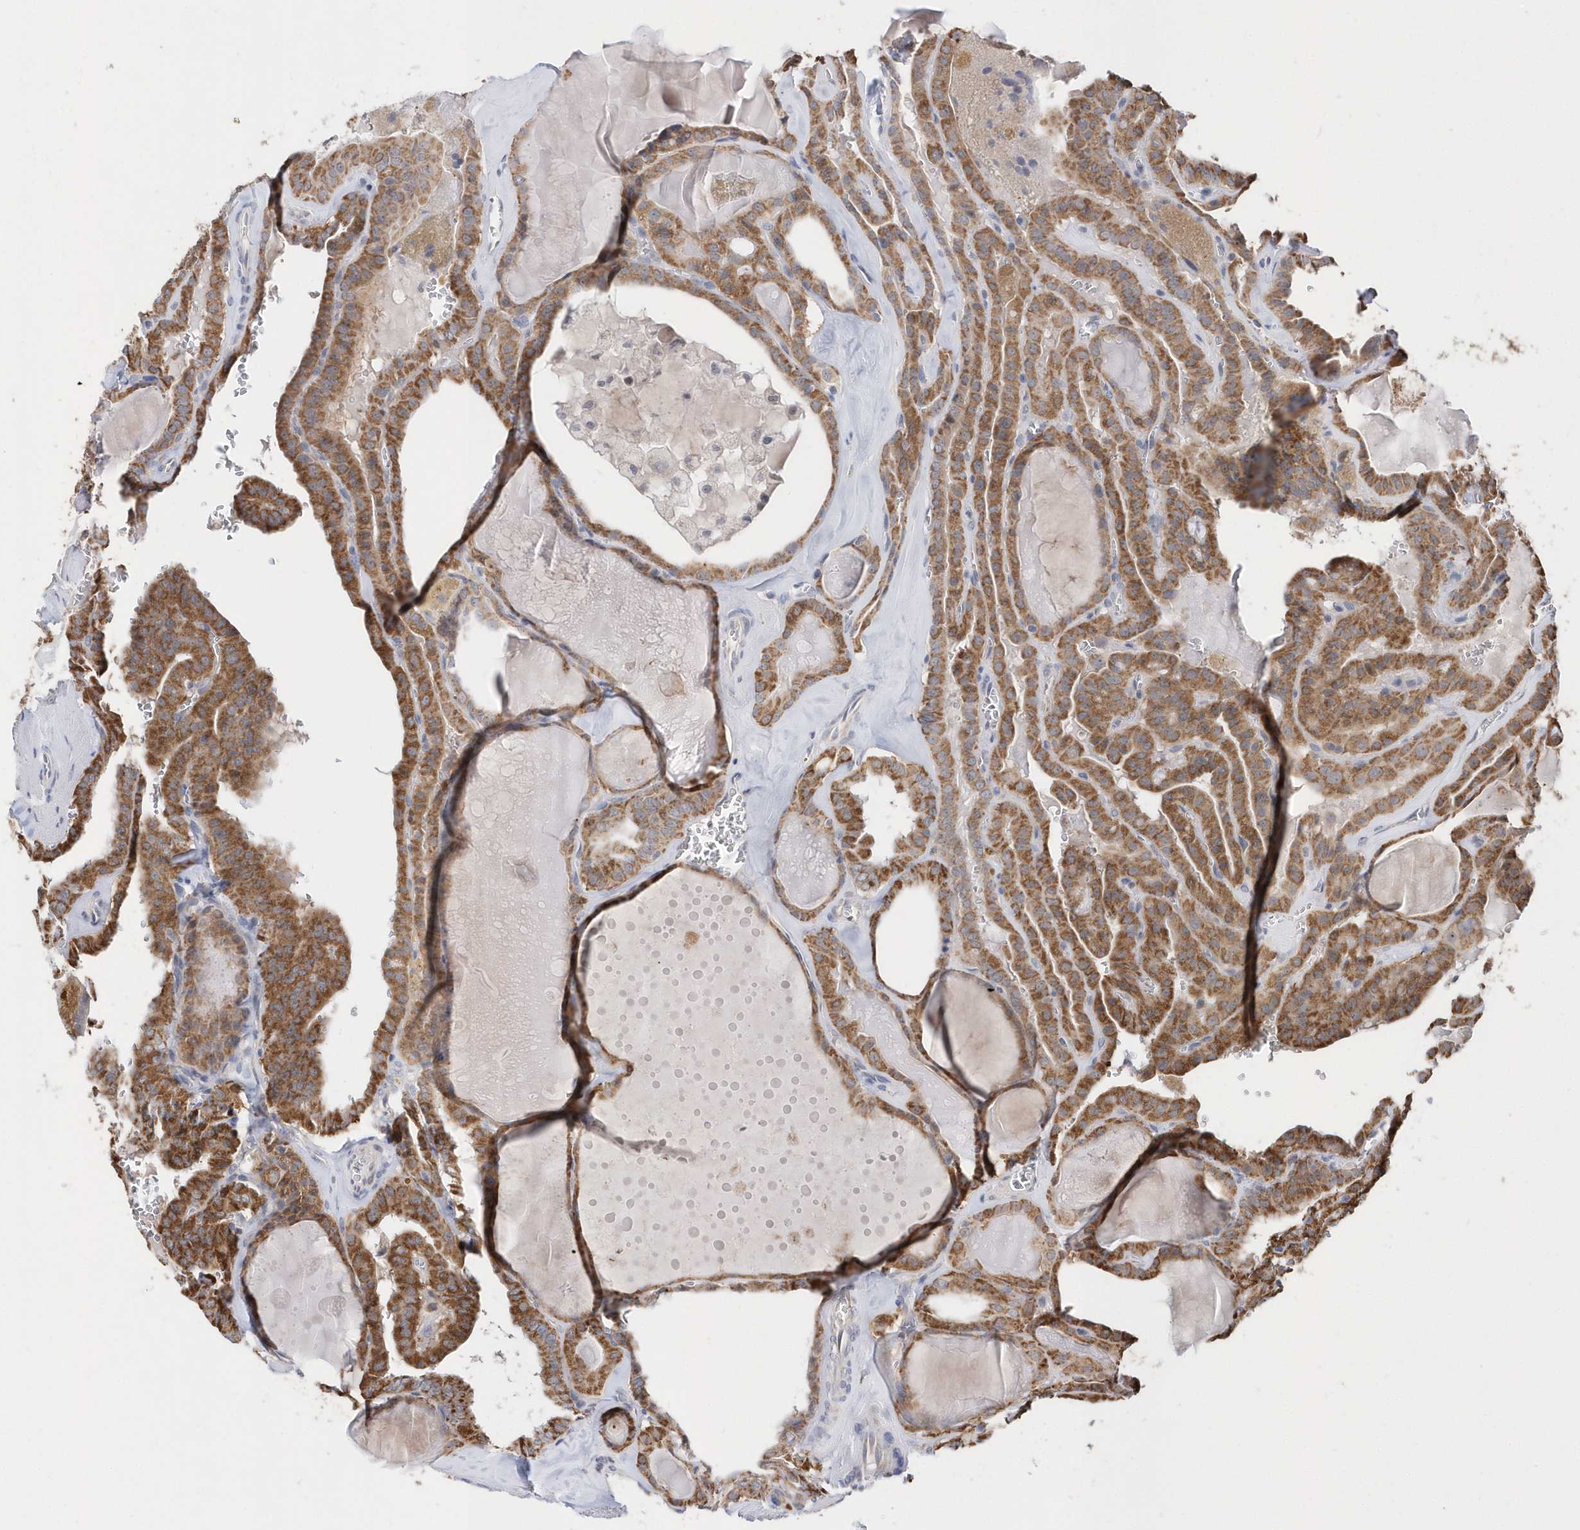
{"staining": {"intensity": "strong", "quantity": ">75%", "location": "cytoplasmic/membranous"}, "tissue": "thyroid cancer", "cell_type": "Tumor cells", "image_type": "cancer", "snomed": [{"axis": "morphology", "description": "Papillary adenocarcinoma, NOS"}, {"axis": "topography", "description": "Thyroid gland"}], "caption": "Strong cytoplasmic/membranous expression is appreciated in approximately >75% of tumor cells in papillary adenocarcinoma (thyroid). (Stains: DAB (3,3'-diaminobenzidine) in brown, nuclei in blue, Microscopy: brightfield microscopy at high magnification).", "gene": "SPATA5", "patient": {"sex": "male", "age": 52}}